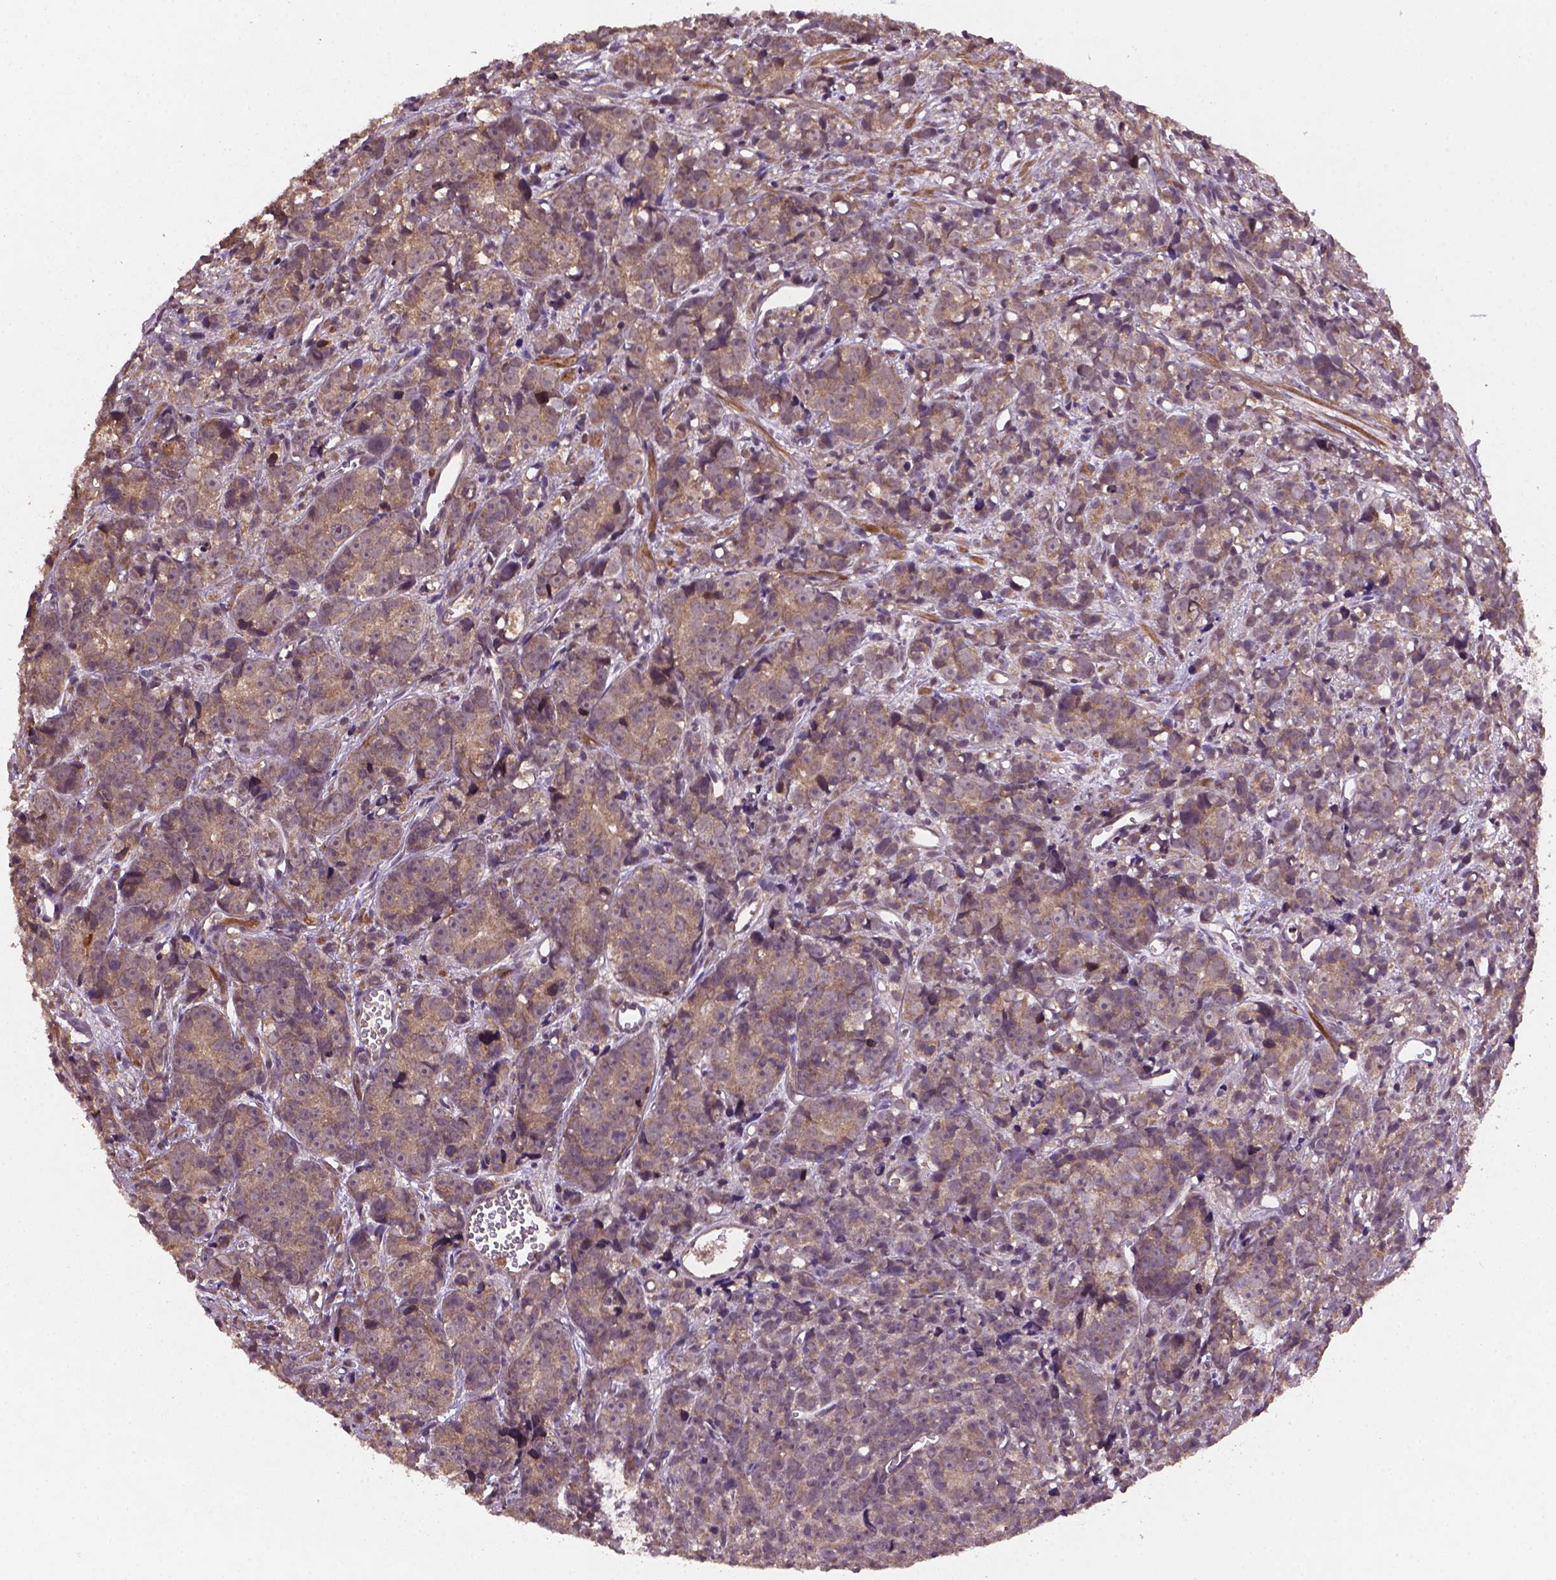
{"staining": {"intensity": "weak", "quantity": "25%-75%", "location": "cytoplasmic/membranous"}, "tissue": "prostate cancer", "cell_type": "Tumor cells", "image_type": "cancer", "snomed": [{"axis": "morphology", "description": "Adenocarcinoma, High grade"}, {"axis": "topography", "description": "Prostate"}], "caption": "Immunohistochemical staining of human prostate cancer (adenocarcinoma (high-grade)) displays low levels of weak cytoplasmic/membranous protein staining in approximately 25%-75% of tumor cells. (Brightfield microscopy of DAB IHC at high magnification).", "gene": "NIPAL2", "patient": {"sex": "male", "age": 77}}